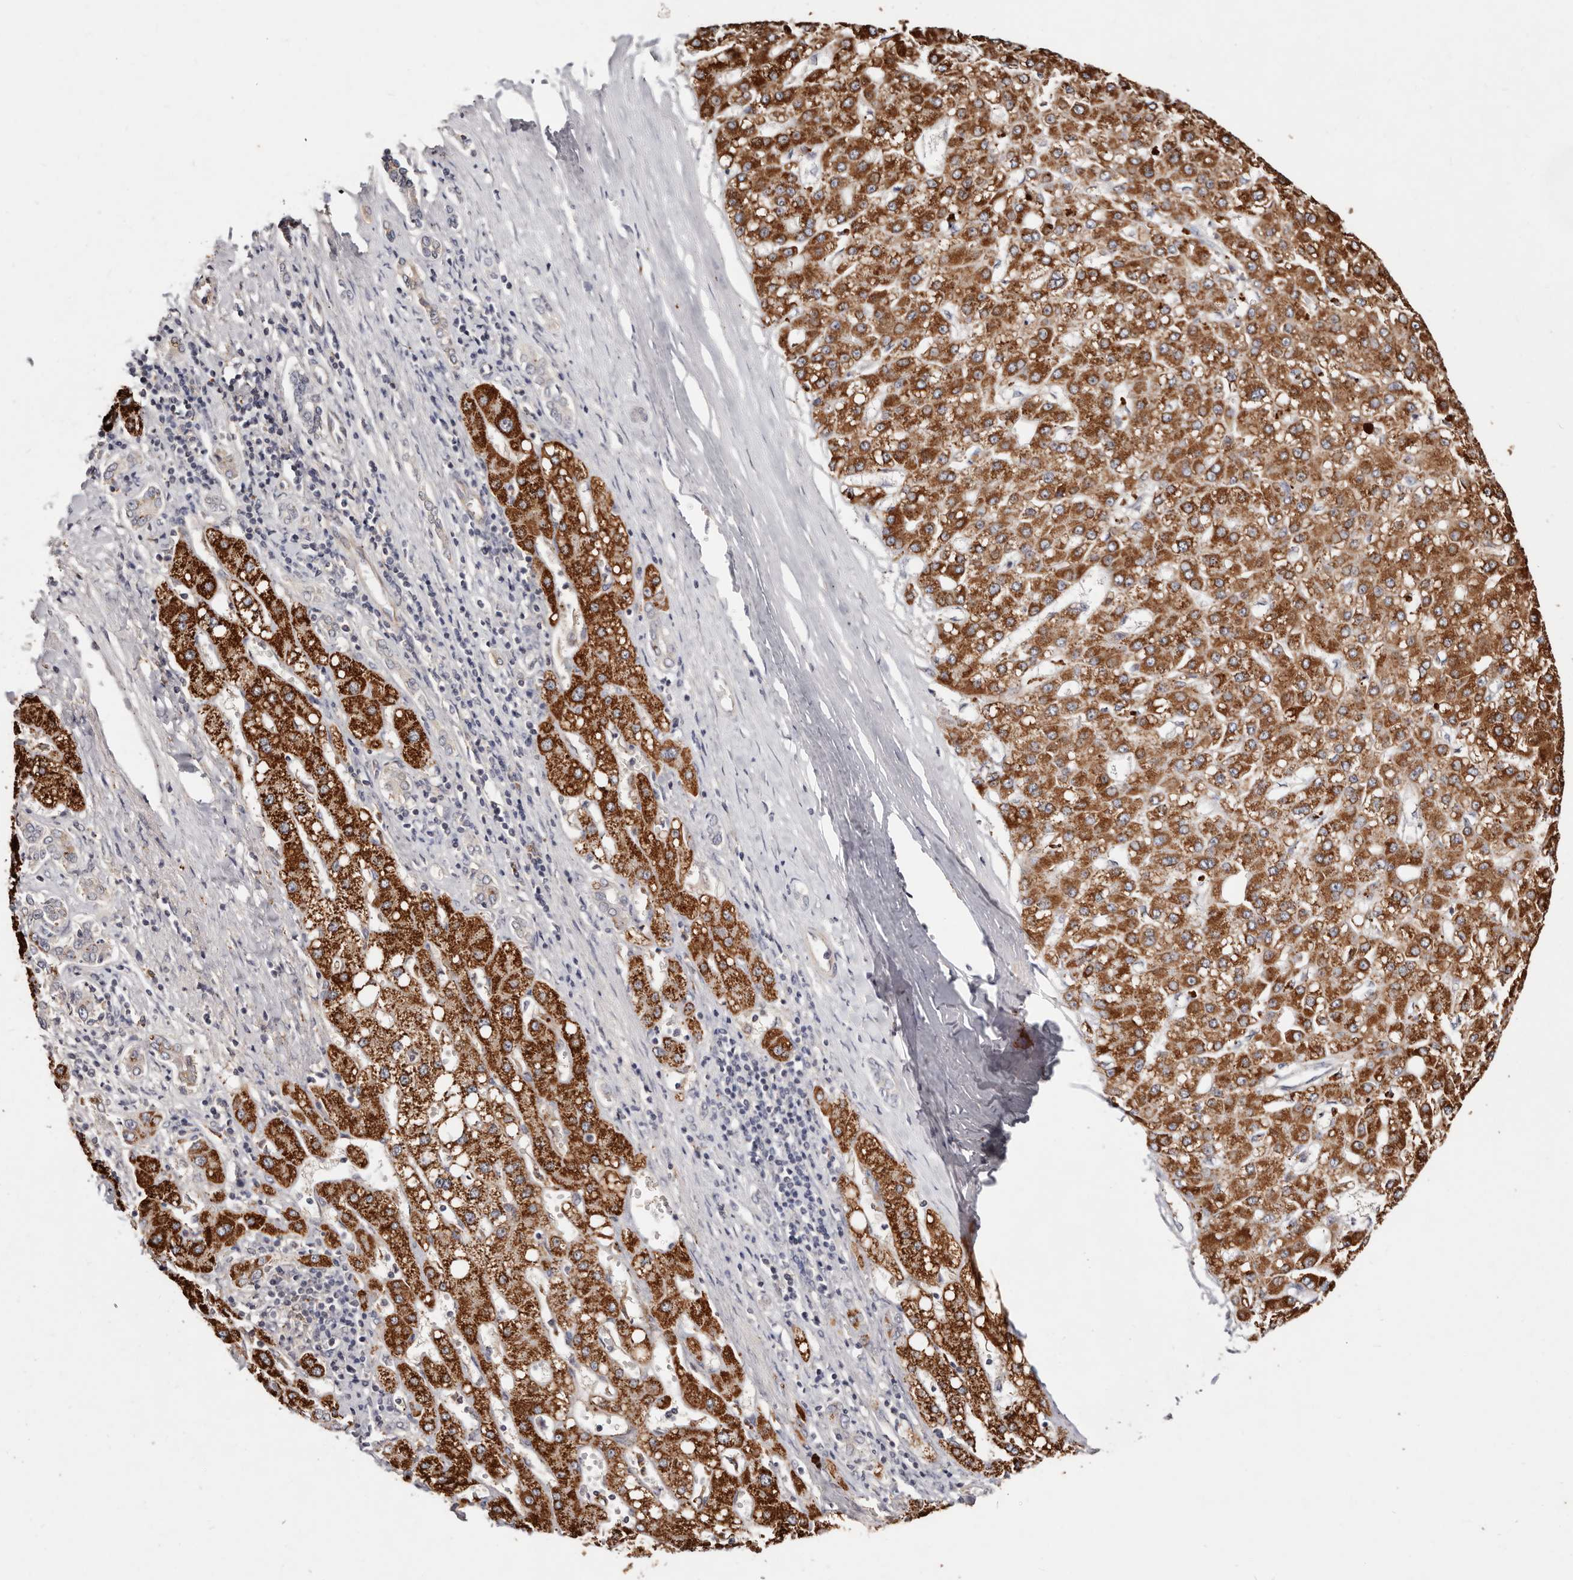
{"staining": {"intensity": "strong", "quantity": ">75%", "location": "cytoplasmic/membranous"}, "tissue": "liver cancer", "cell_type": "Tumor cells", "image_type": "cancer", "snomed": [{"axis": "morphology", "description": "Carcinoma, Hepatocellular, NOS"}, {"axis": "topography", "description": "Liver"}], "caption": "IHC of human liver hepatocellular carcinoma demonstrates high levels of strong cytoplasmic/membranous positivity in about >75% of tumor cells. (DAB (3,3'-diaminobenzidine) = brown stain, brightfield microscopy at high magnification).", "gene": "THBS3", "patient": {"sex": "male", "age": 67}}